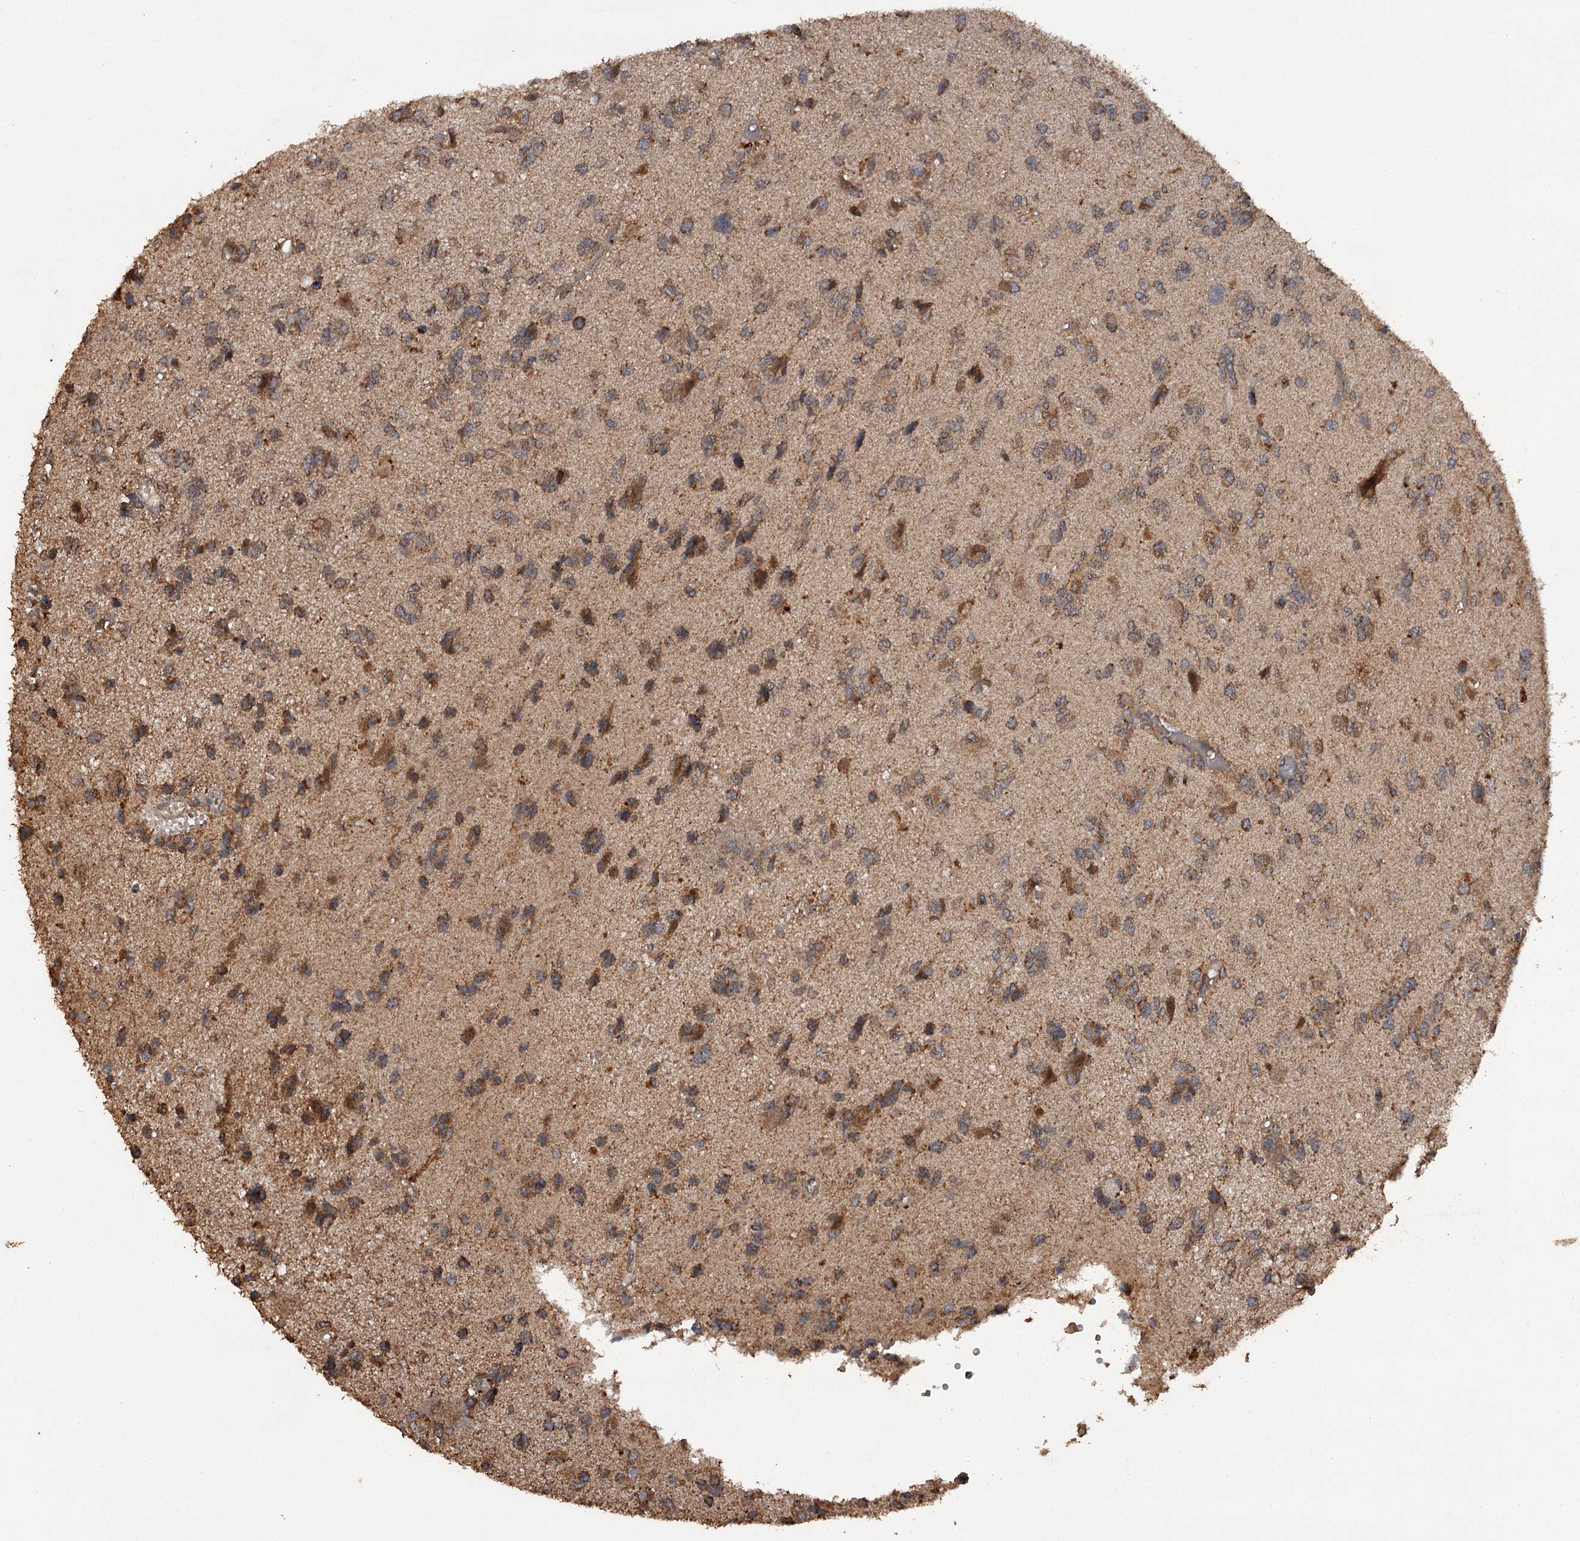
{"staining": {"intensity": "moderate", "quantity": ">75%", "location": "cytoplasmic/membranous"}, "tissue": "glioma", "cell_type": "Tumor cells", "image_type": "cancer", "snomed": [{"axis": "morphology", "description": "Glioma, malignant, High grade"}, {"axis": "topography", "description": "Brain"}], "caption": "About >75% of tumor cells in glioma show moderate cytoplasmic/membranous protein expression as visualized by brown immunohistochemical staining.", "gene": "WIPI1", "patient": {"sex": "female", "age": 59}}